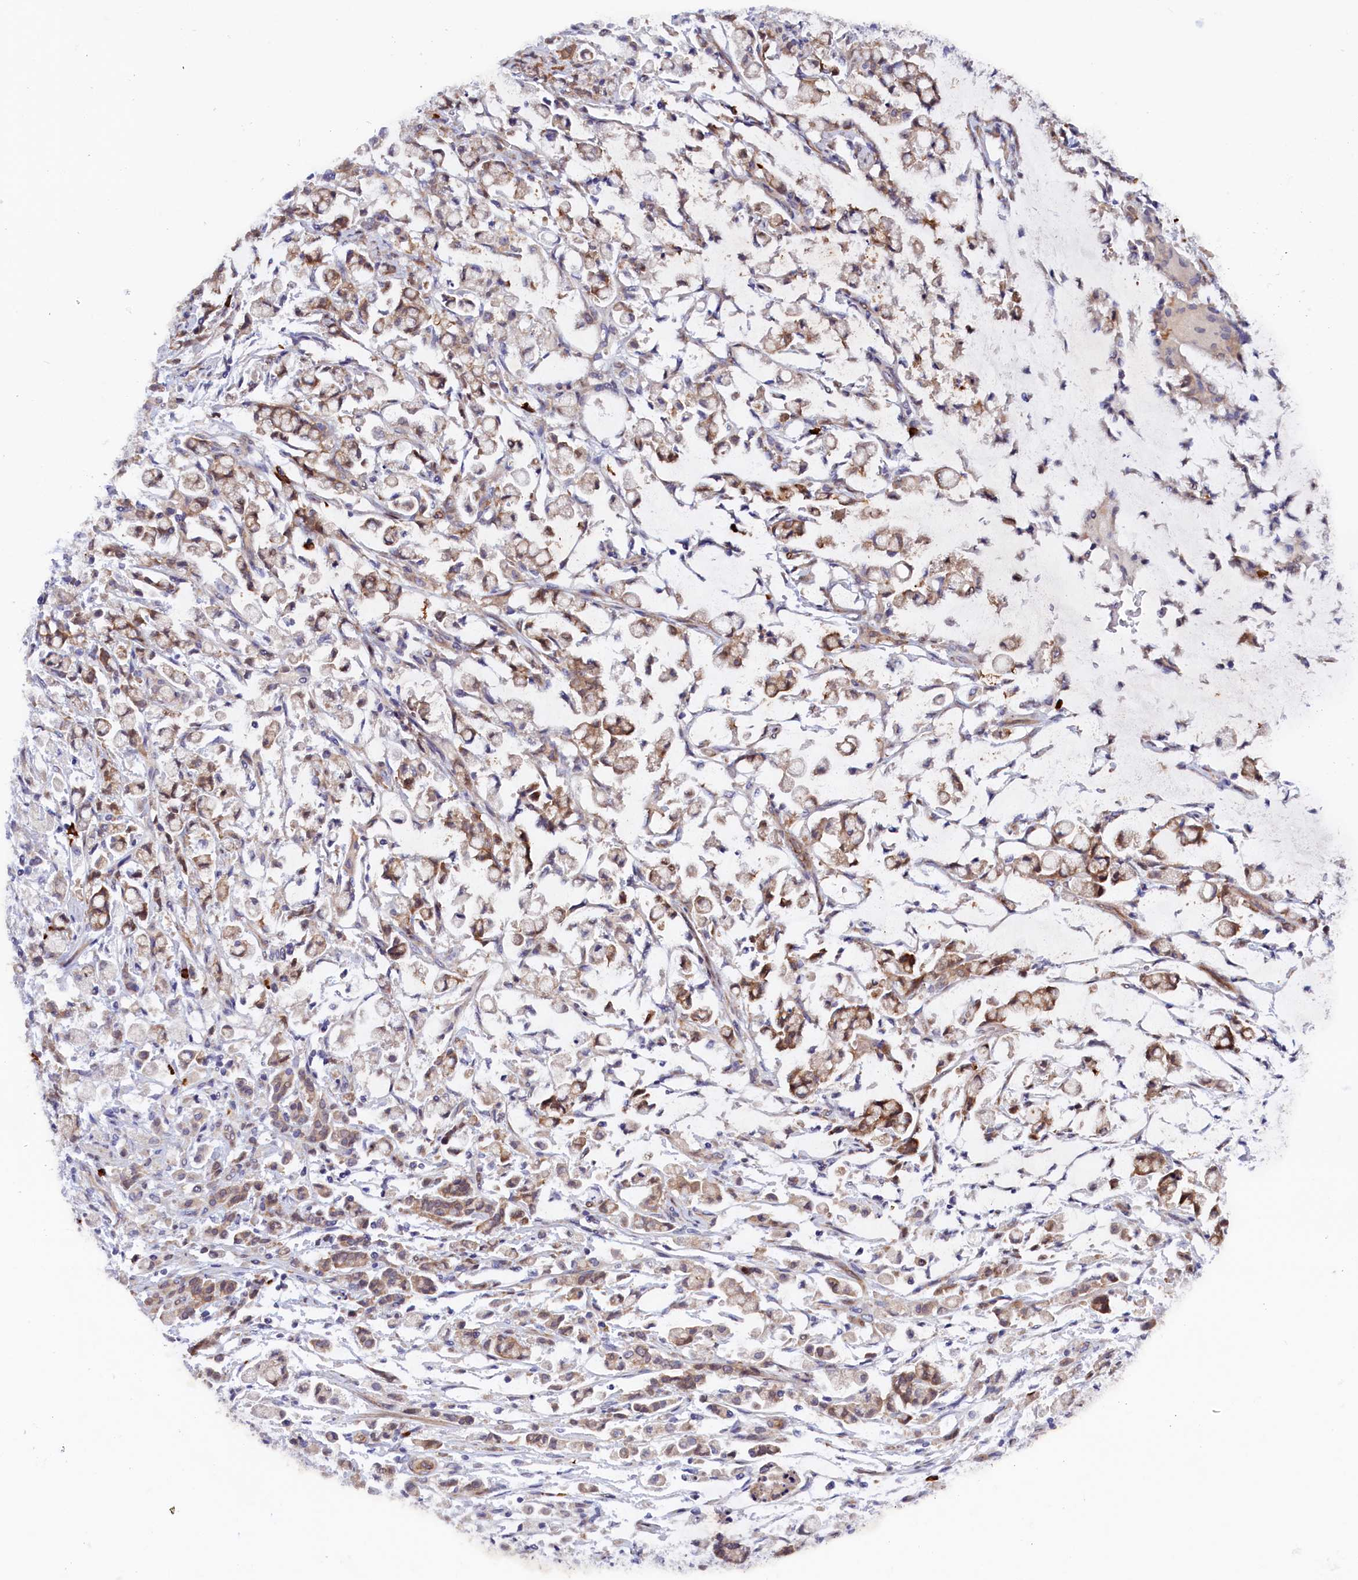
{"staining": {"intensity": "weak", "quantity": ">75%", "location": "cytoplasmic/membranous"}, "tissue": "stomach cancer", "cell_type": "Tumor cells", "image_type": "cancer", "snomed": [{"axis": "morphology", "description": "Adenocarcinoma, NOS"}, {"axis": "topography", "description": "Stomach"}], "caption": "This micrograph displays stomach cancer stained with immunohistochemistry (IHC) to label a protein in brown. The cytoplasmic/membranous of tumor cells show weak positivity for the protein. Nuclei are counter-stained blue.", "gene": "JPT2", "patient": {"sex": "female", "age": 60}}